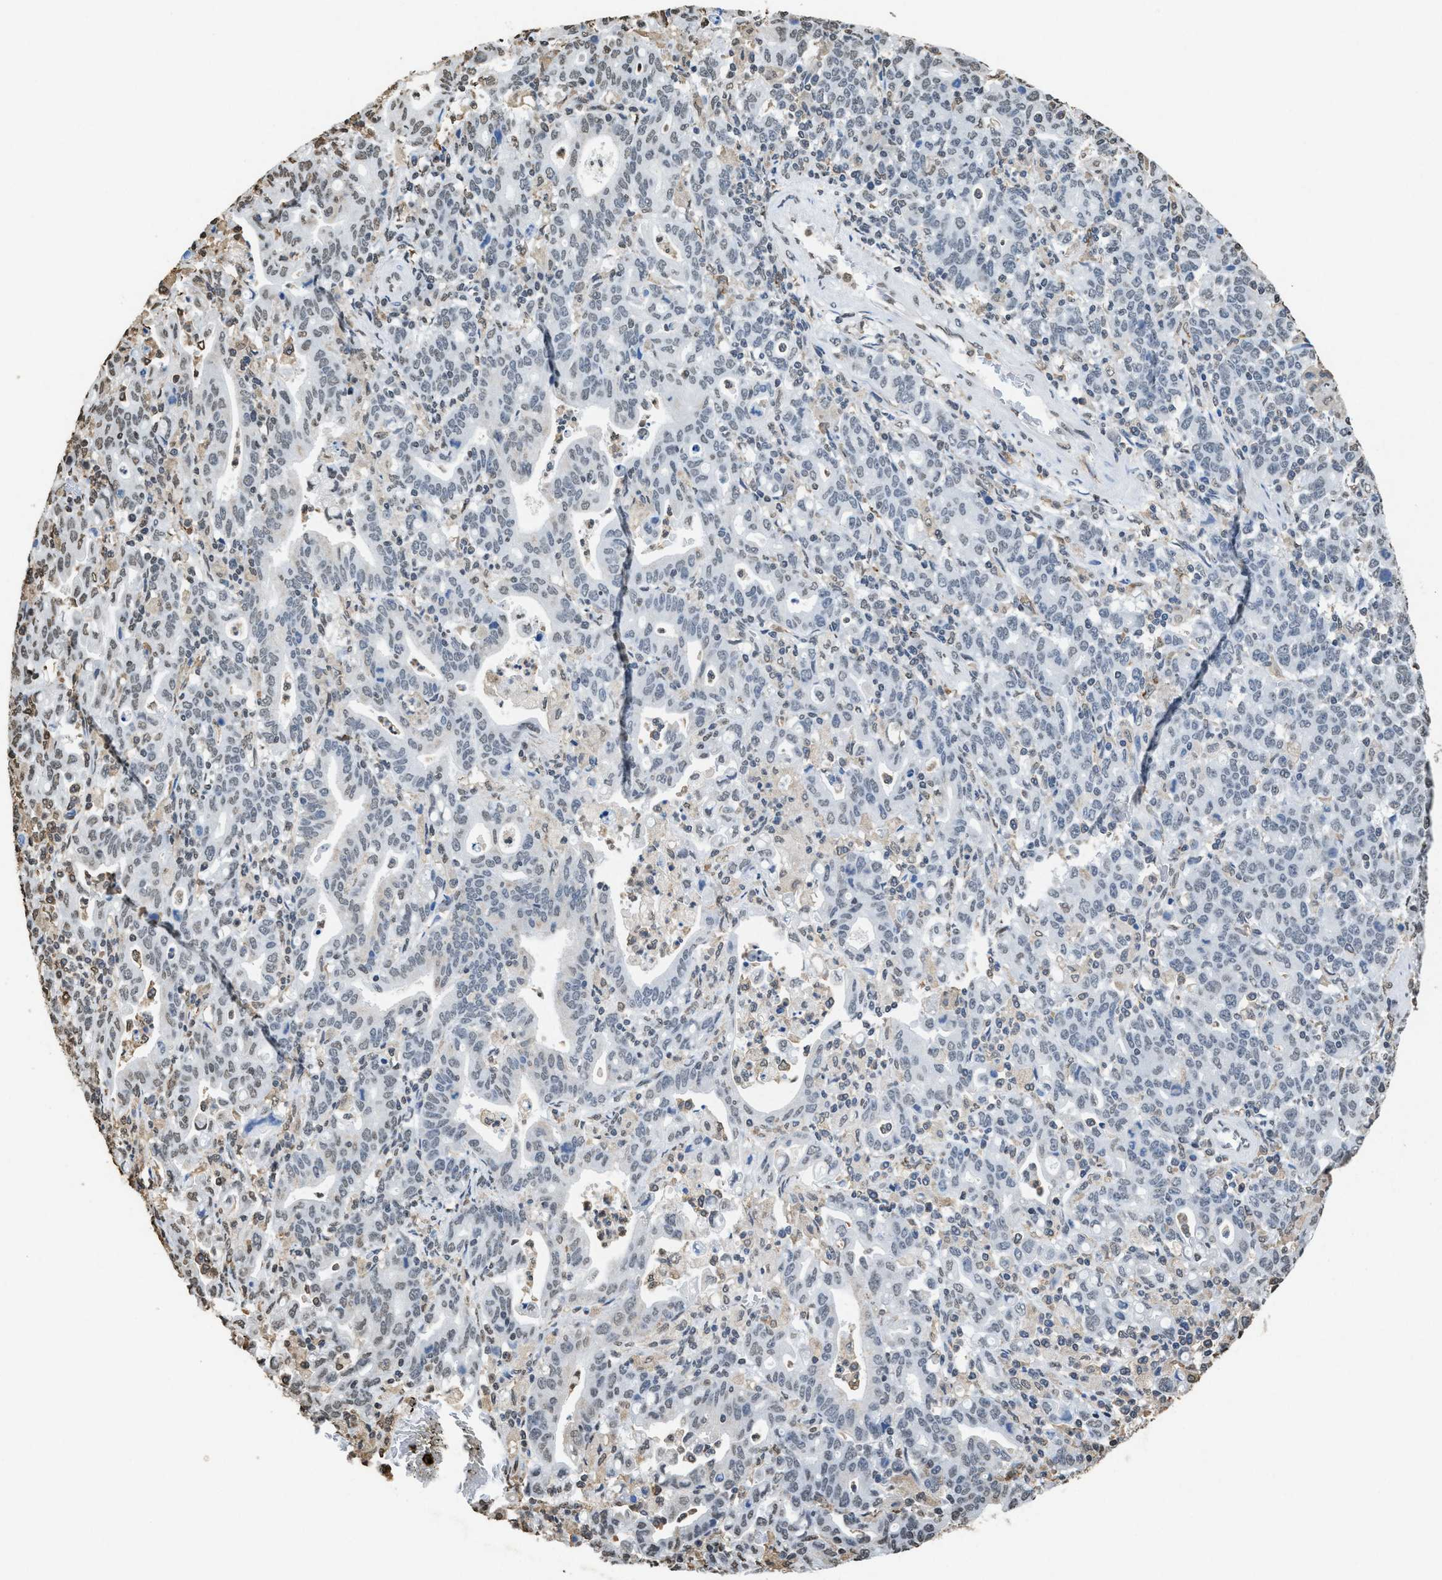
{"staining": {"intensity": "negative", "quantity": "none", "location": "none"}, "tissue": "stomach cancer", "cell_type": "Tumor cells", "image_type": "cancer", "snomed": [{"axis": "morphology", "description": "Adenocarcinoma, NOS"}, {"axis": "topography", "description": "Stomach, upper"}], "caption": "Photomicrograph shows no significant protein expression in tumor cells of stomach cancer.", "gene": "NUP88", "patient": {"sex": "male", "age": 69}}